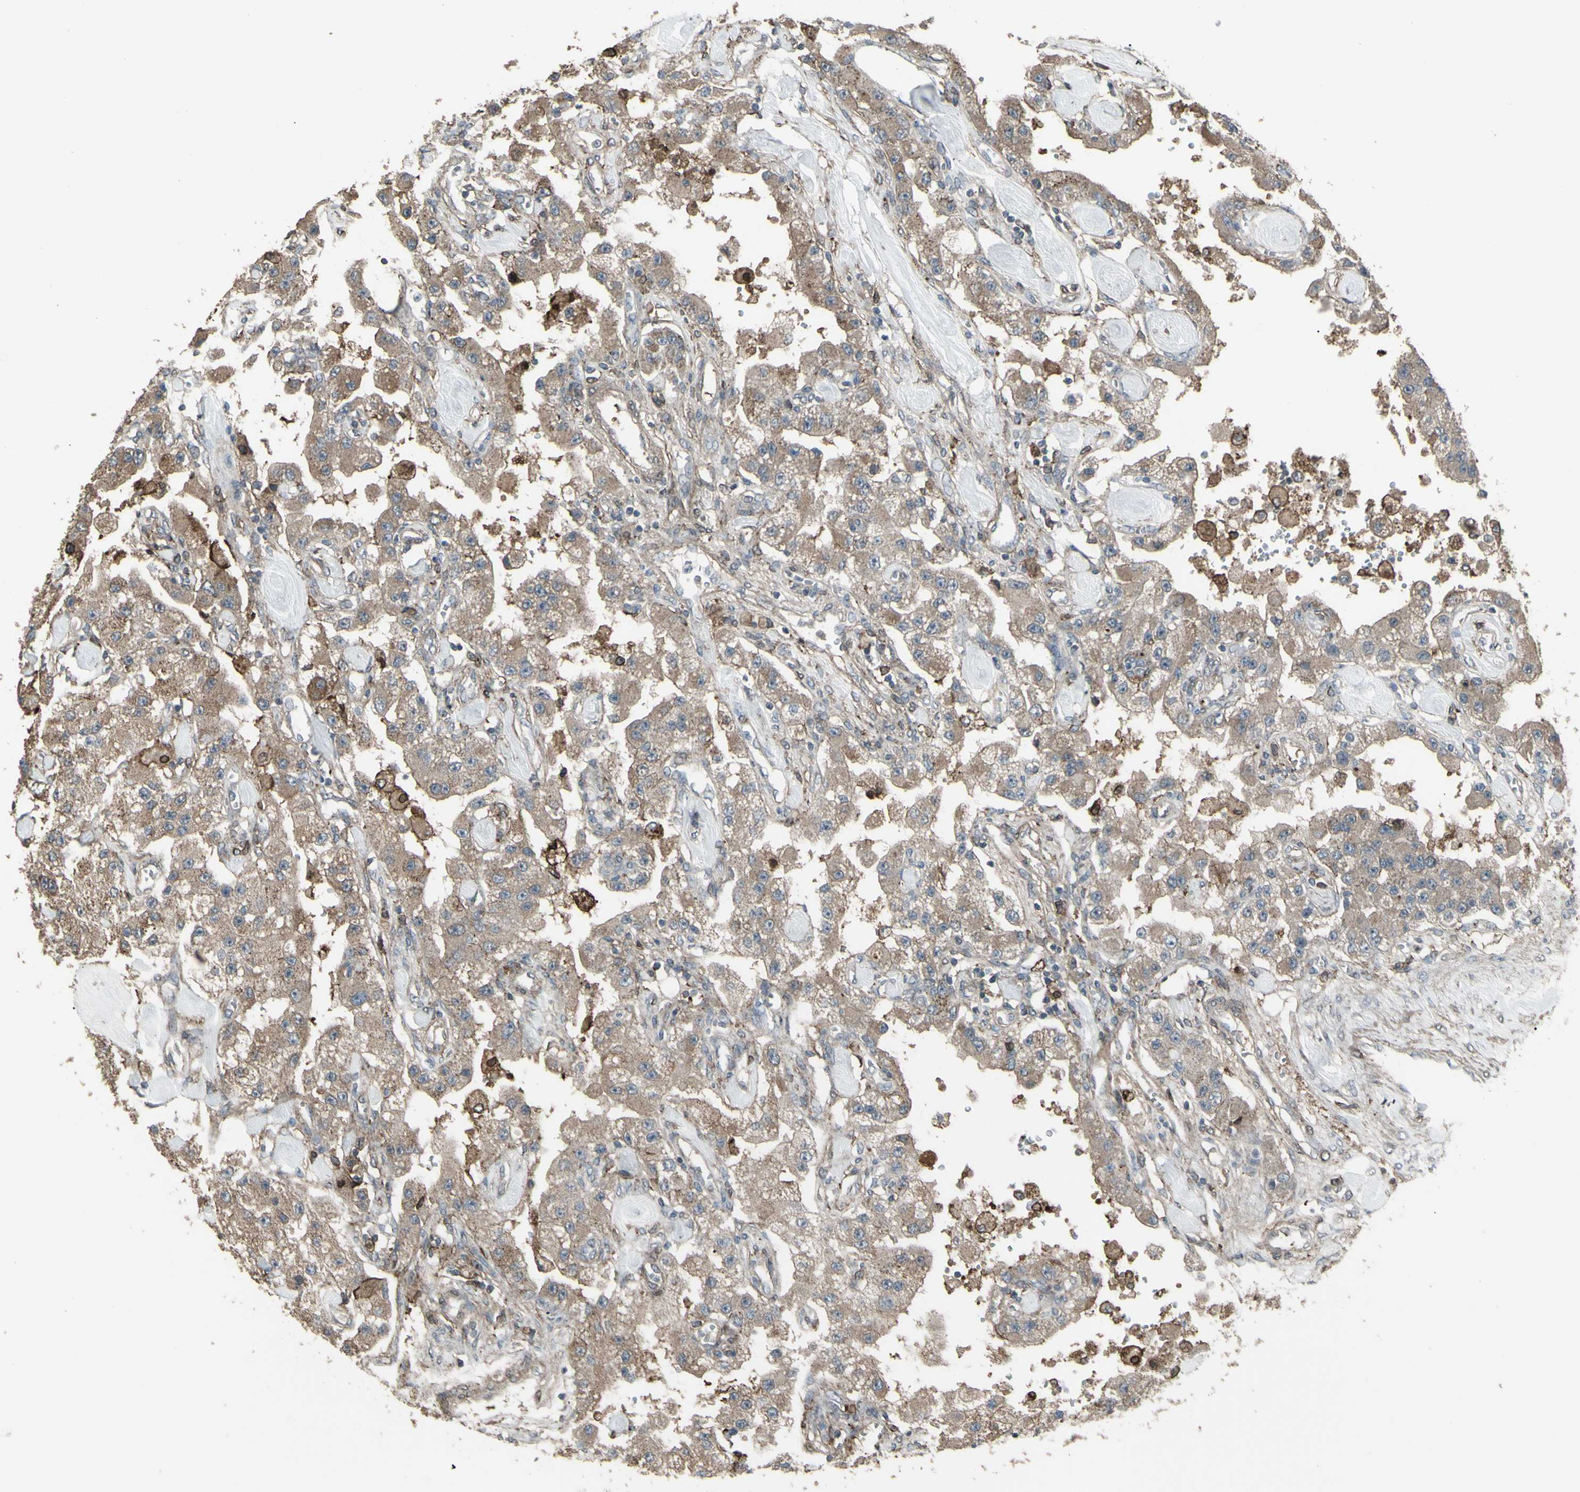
{"staining": {"intensity": "moderate", "quantity": ">75%", "location": "cytoplasmic/membranous"}, "tissue": "carcinoid", "cell_type": "Tumor cells", "image_type": "cancer", "snomed": [{"axis": "morphology", "description": "Carcinoid, malignant, NOS"}, {"axis": "topography", "description": "Pancreas"}], "caption": "Human carcinoid stained with a brown dye demonstrates moderate cytoplasmic/membranous positive positivity in approximately >75% of tumor cells.", "gene": "SMO", "patient": {"sex": "male", "age": 41}}